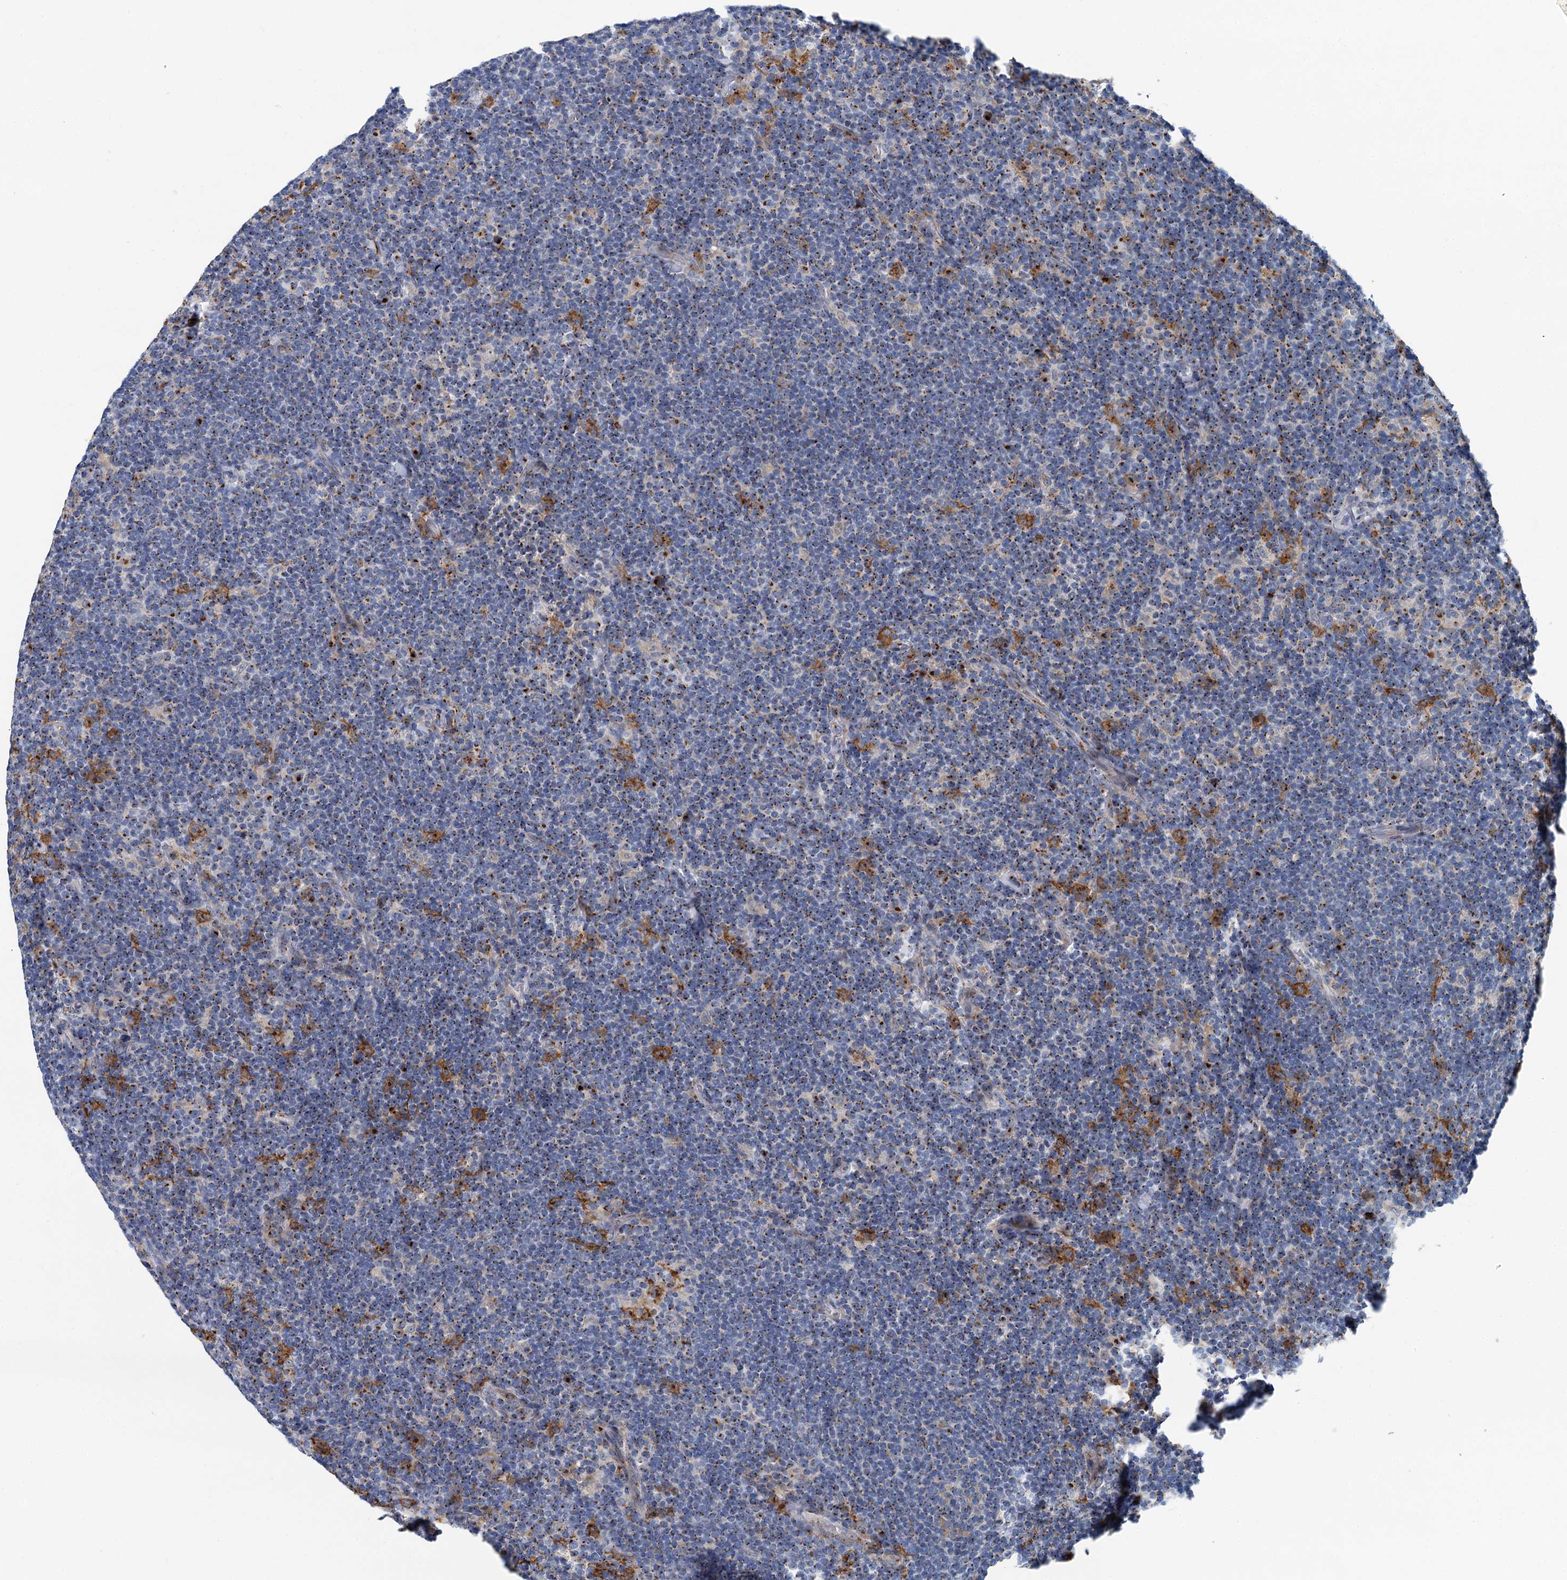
{"staining": {"intensity": "moderate", "quantity": "25%-75%", "location": "cytoplasmic/membranous"}, "tissue": "lymphoma", "cell_type": "Tumor cells", "image_type": "cancer", "snomed": [{"axis": "morphology", "description": "Hodgkin's disease, NOS"}, {"axis": "topography", "description": "Lymph node"}], "caption": "High-power microscopy captured an IHC image of lymphoma, revealing moderate cytoplasmic/membranous expression in approximately 25%-75% of tumor cells.", "gene": "BET1L", "patient": {"sex": "female", "age": 57}}